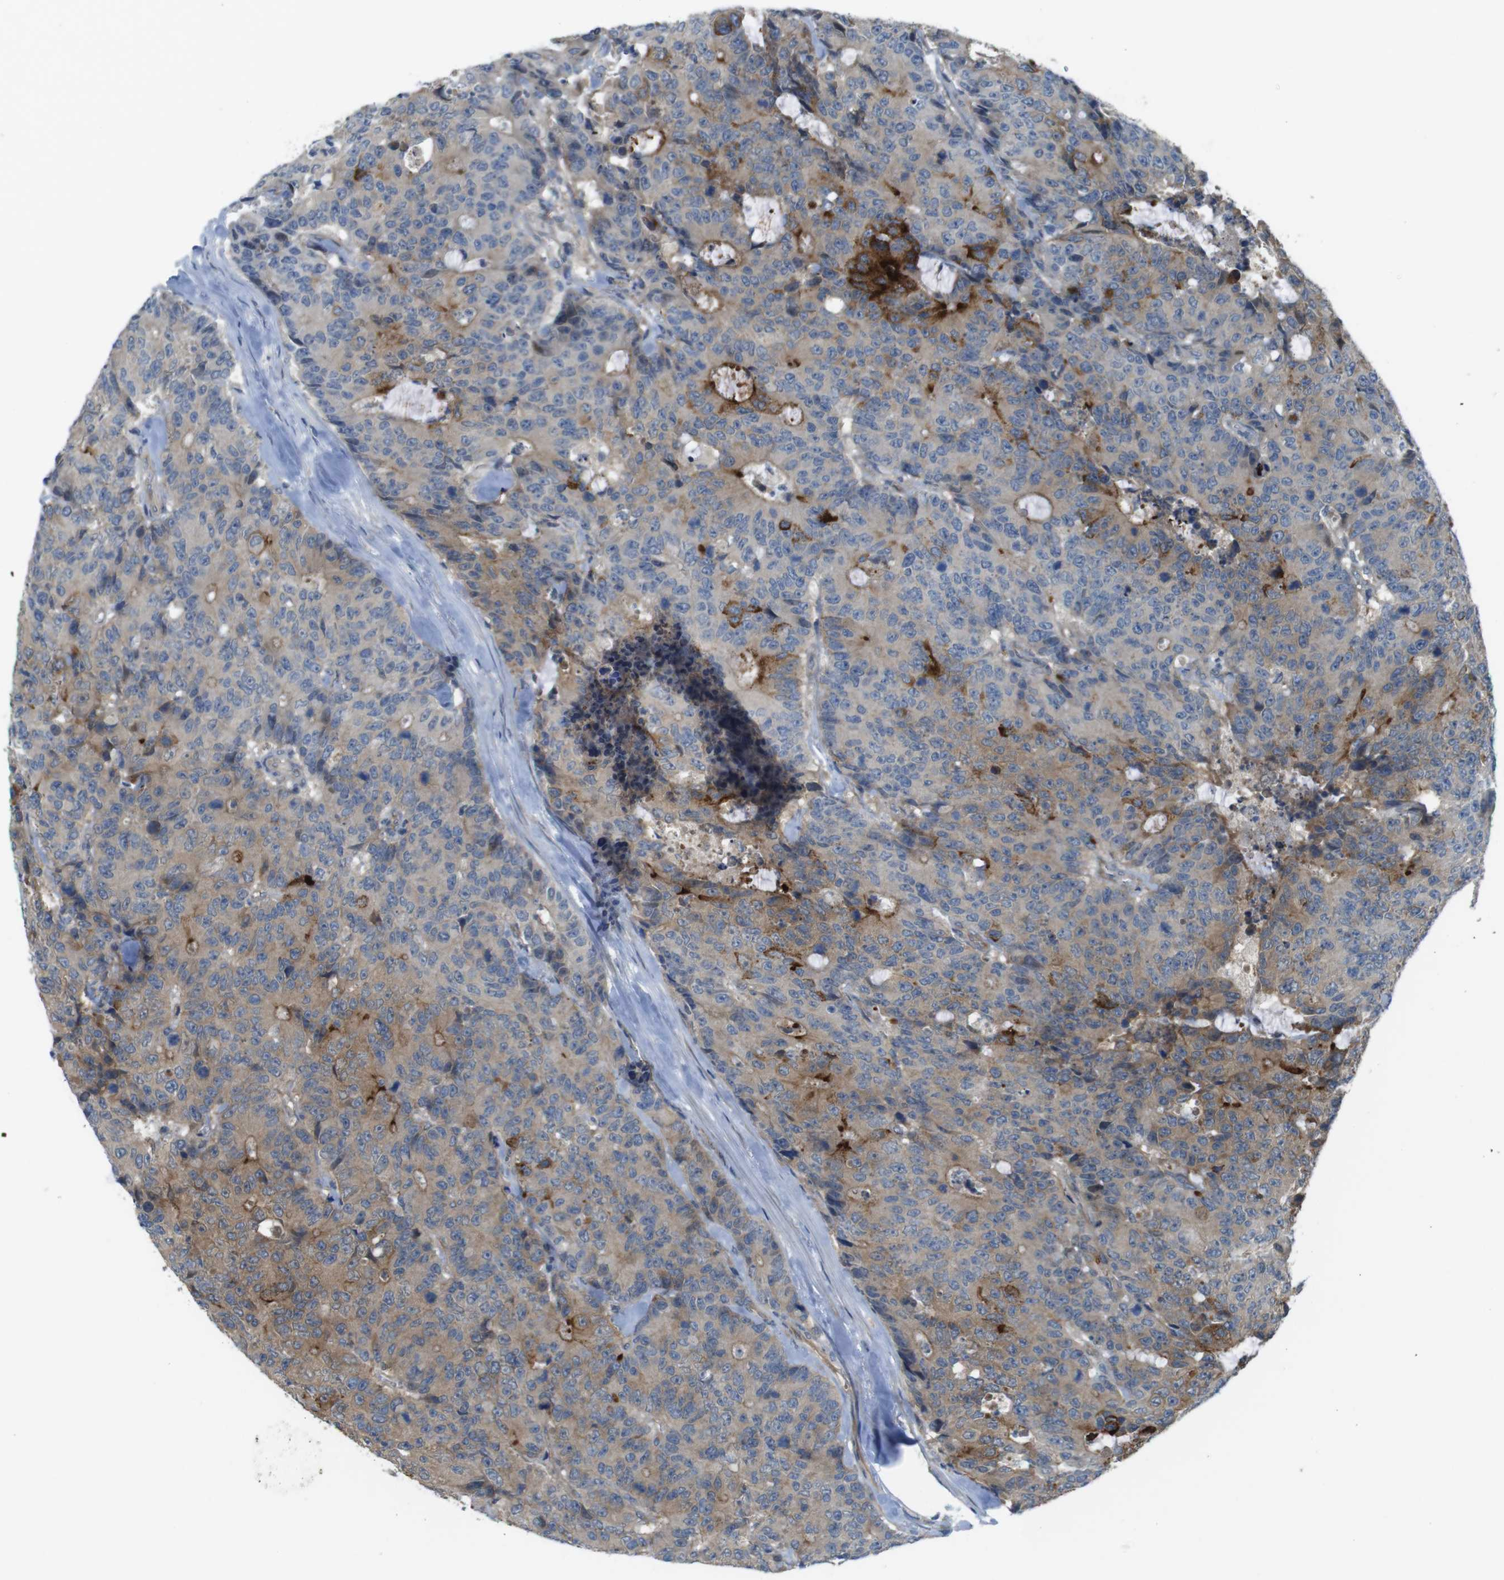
{"staining": {"intensity": "strong", "quantity": "<25%", "location": "cytoplasmic/membranous"}, "tissue": "colorectal cancer", "cell_type": "Tumor cells", "image_type": "cancer", "snomed": [{"axis": "morphology", "description": "Adenocarcinoma, NOS"}, {"axis": "topography", "description": "Colon"}], "caption": "A photomicrograph of human colorectal adenocarcinoma stained for a protein displays strong cytoplasmic/membranous brown staining in tumor cells.", "gene": "ABHD15", "patient": {"sex": "female", "age": 86}}